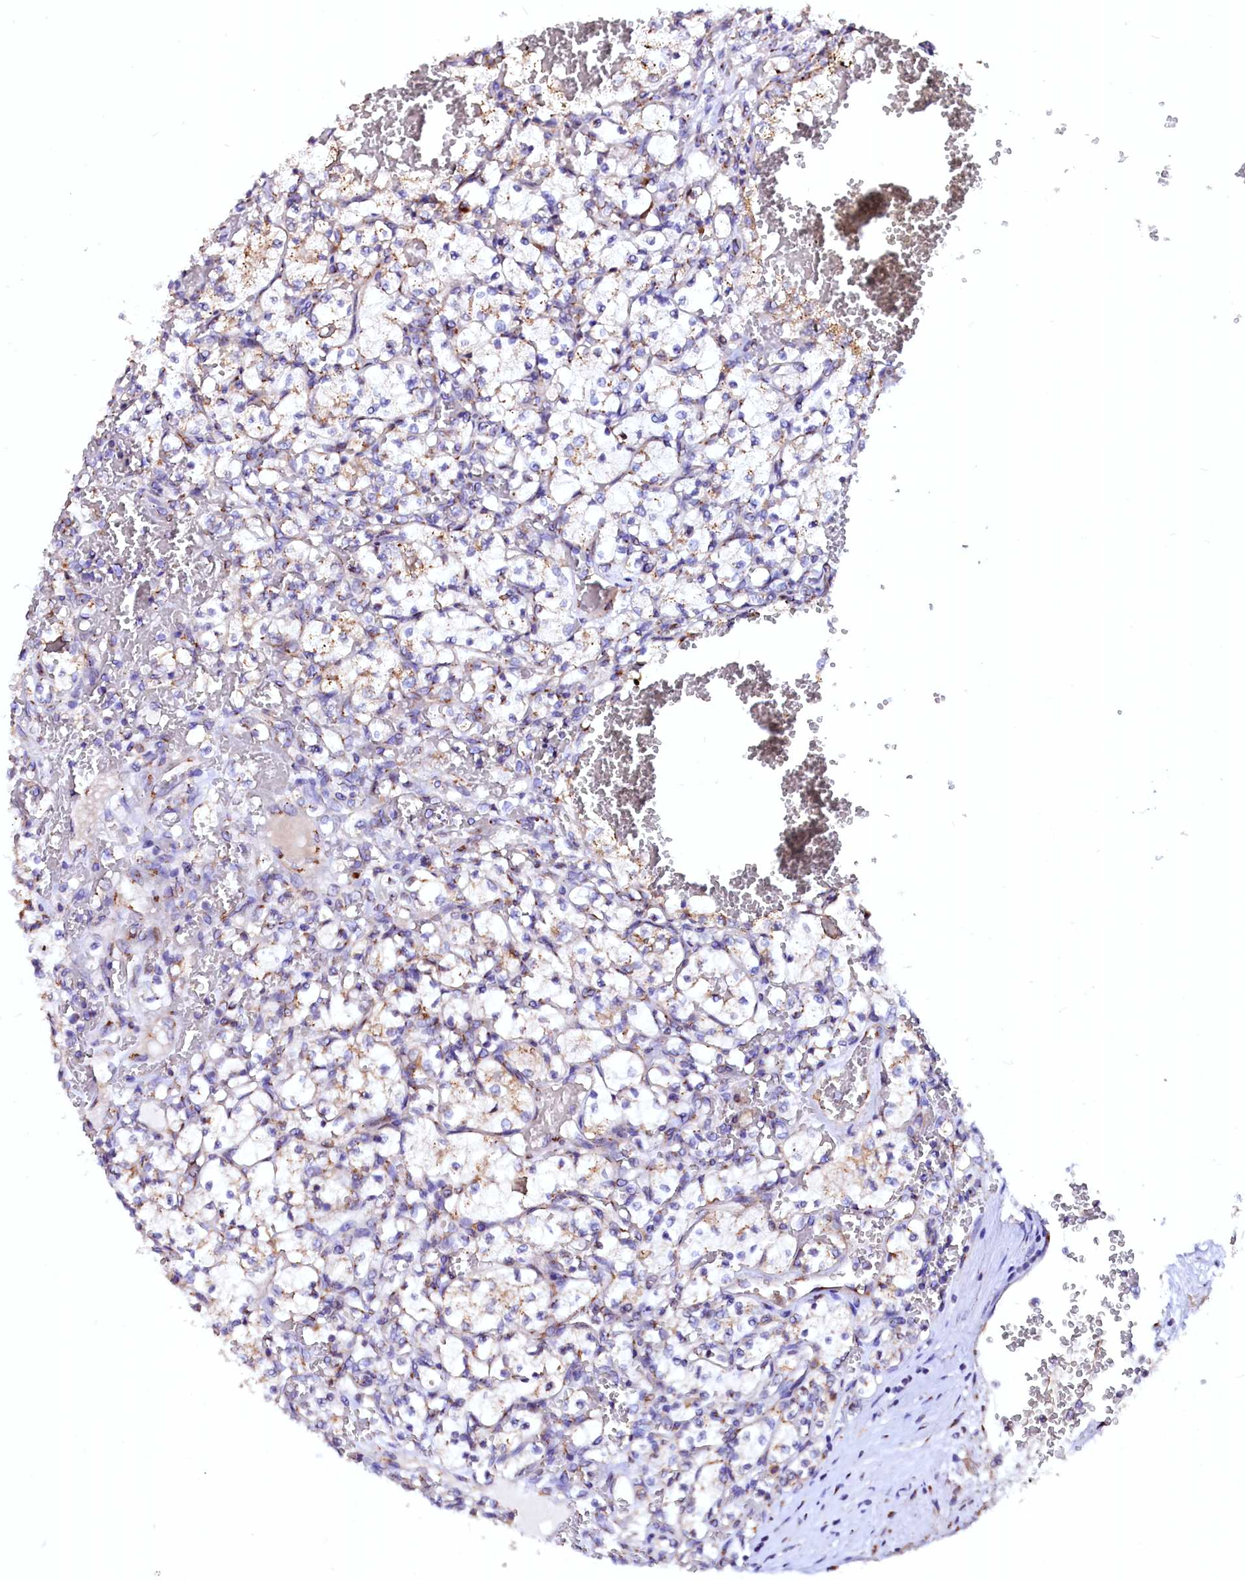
{"staining": {"intensity": "weak", "quantity": "25%-75%", "location": "cytoplasmic/membranous"}, "tissue": "renal cancer", "cell_type": "Tumor cells", "image_type": "cancer", "snomed": [{"axis": "morphology", "description": "Adenocarcinoma, NOS"}, {"axis": "topography", "description": "Kidney"}], "caption": "Tumor cells demonstrate low levels of weak cytoplasmic/membranous positivity in approximately 25%-75% of cells in human renal cancer (adenocarcinoma).", "gene": "LMAN1", "patient": {"sex": "female", "age": 69}}